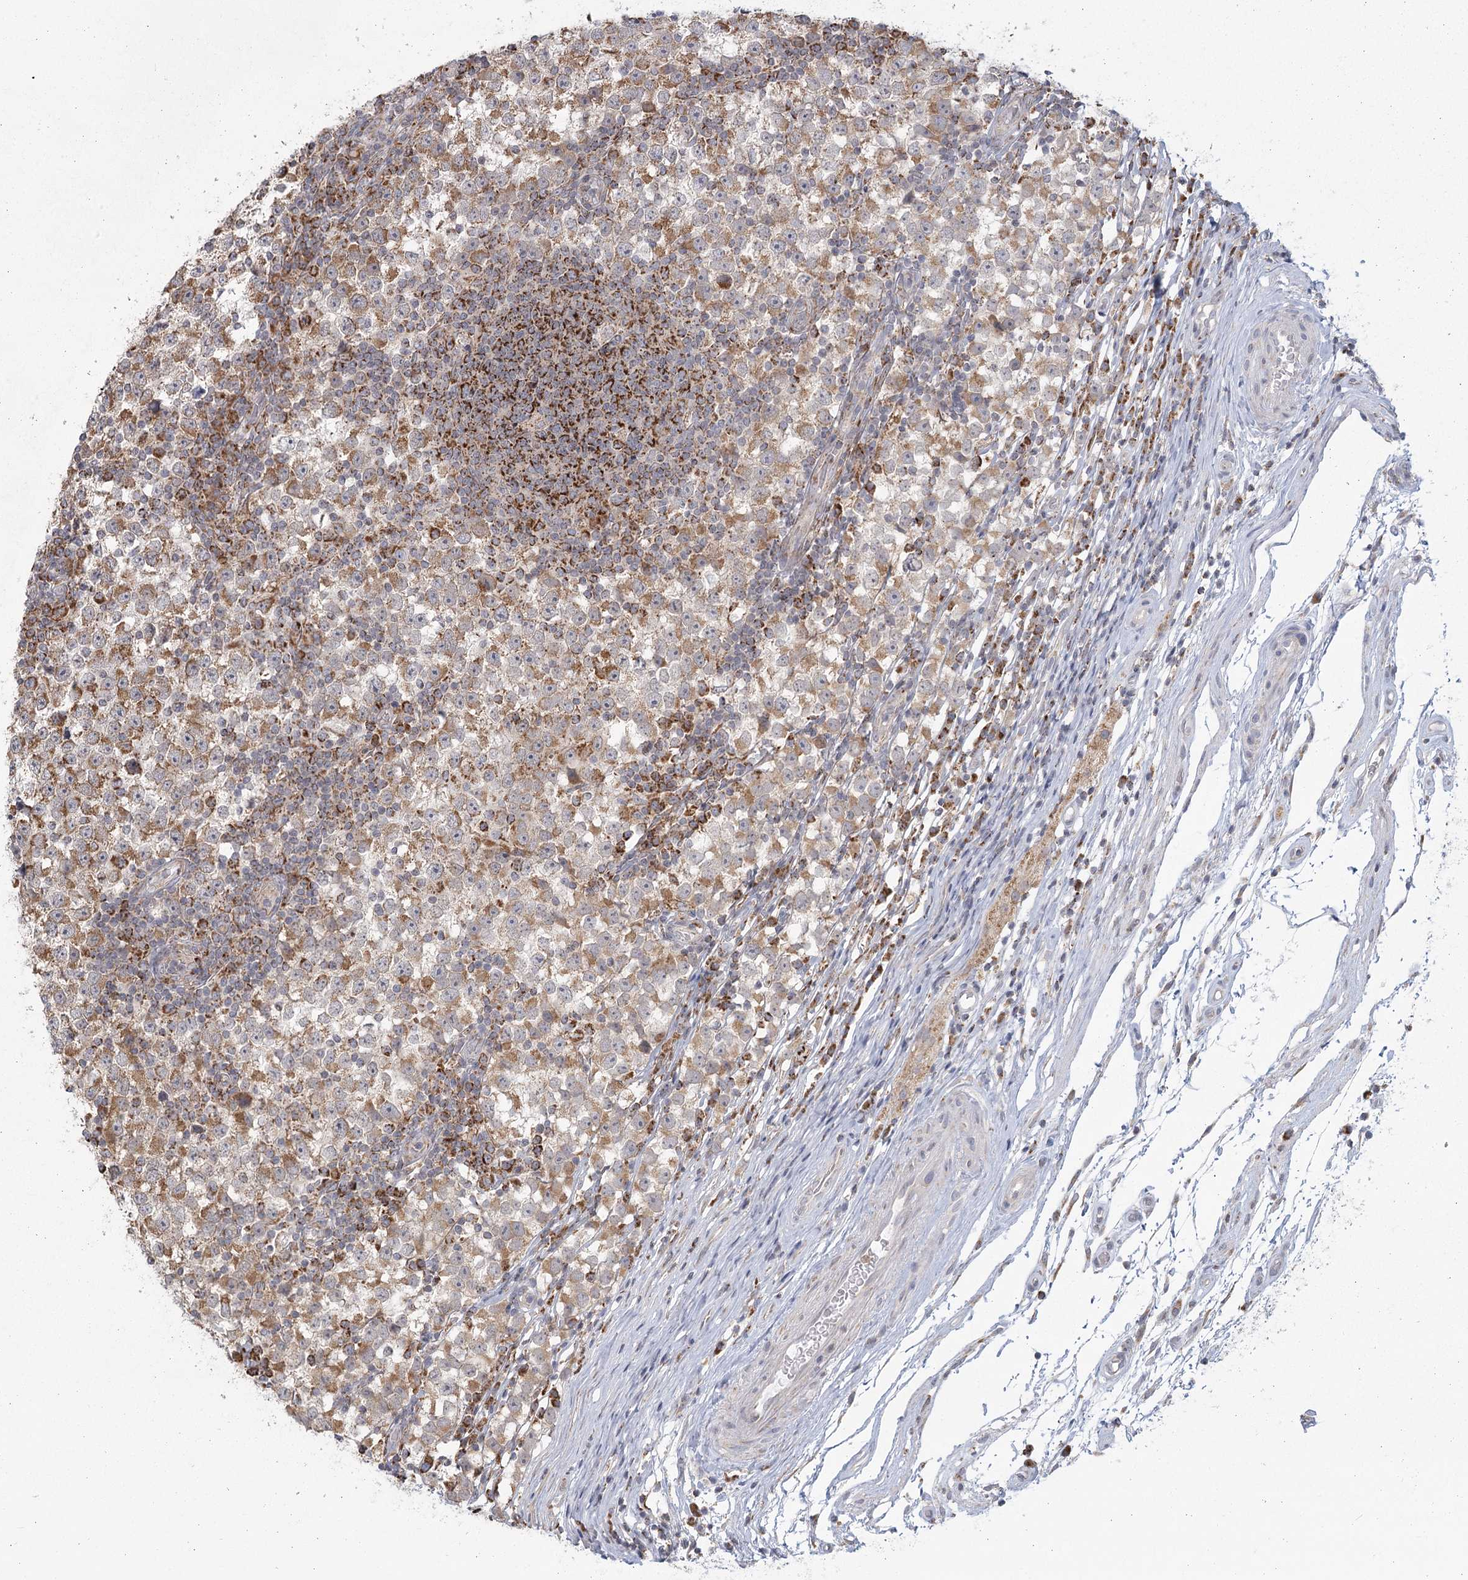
{"staining": {"intensity": "moderate", "quantity": ">75%", "location": "cytoplasmic/membranous"}, "tissue": "testis cancer", "cell_type": "Tumor cells", "image_type": "cancer", "snomed": [{"axis": "morphology", "description": "Seminoma, NOS"}, {"axis": "topography", "description": "Testis"}], "caption": "Tumor cells reveal moderate cytoplasmic/membranous staining in about >75% of cells in testis seminoma.", "gene": "LACTB", "patient": {"sex": "male", "age": 65}}